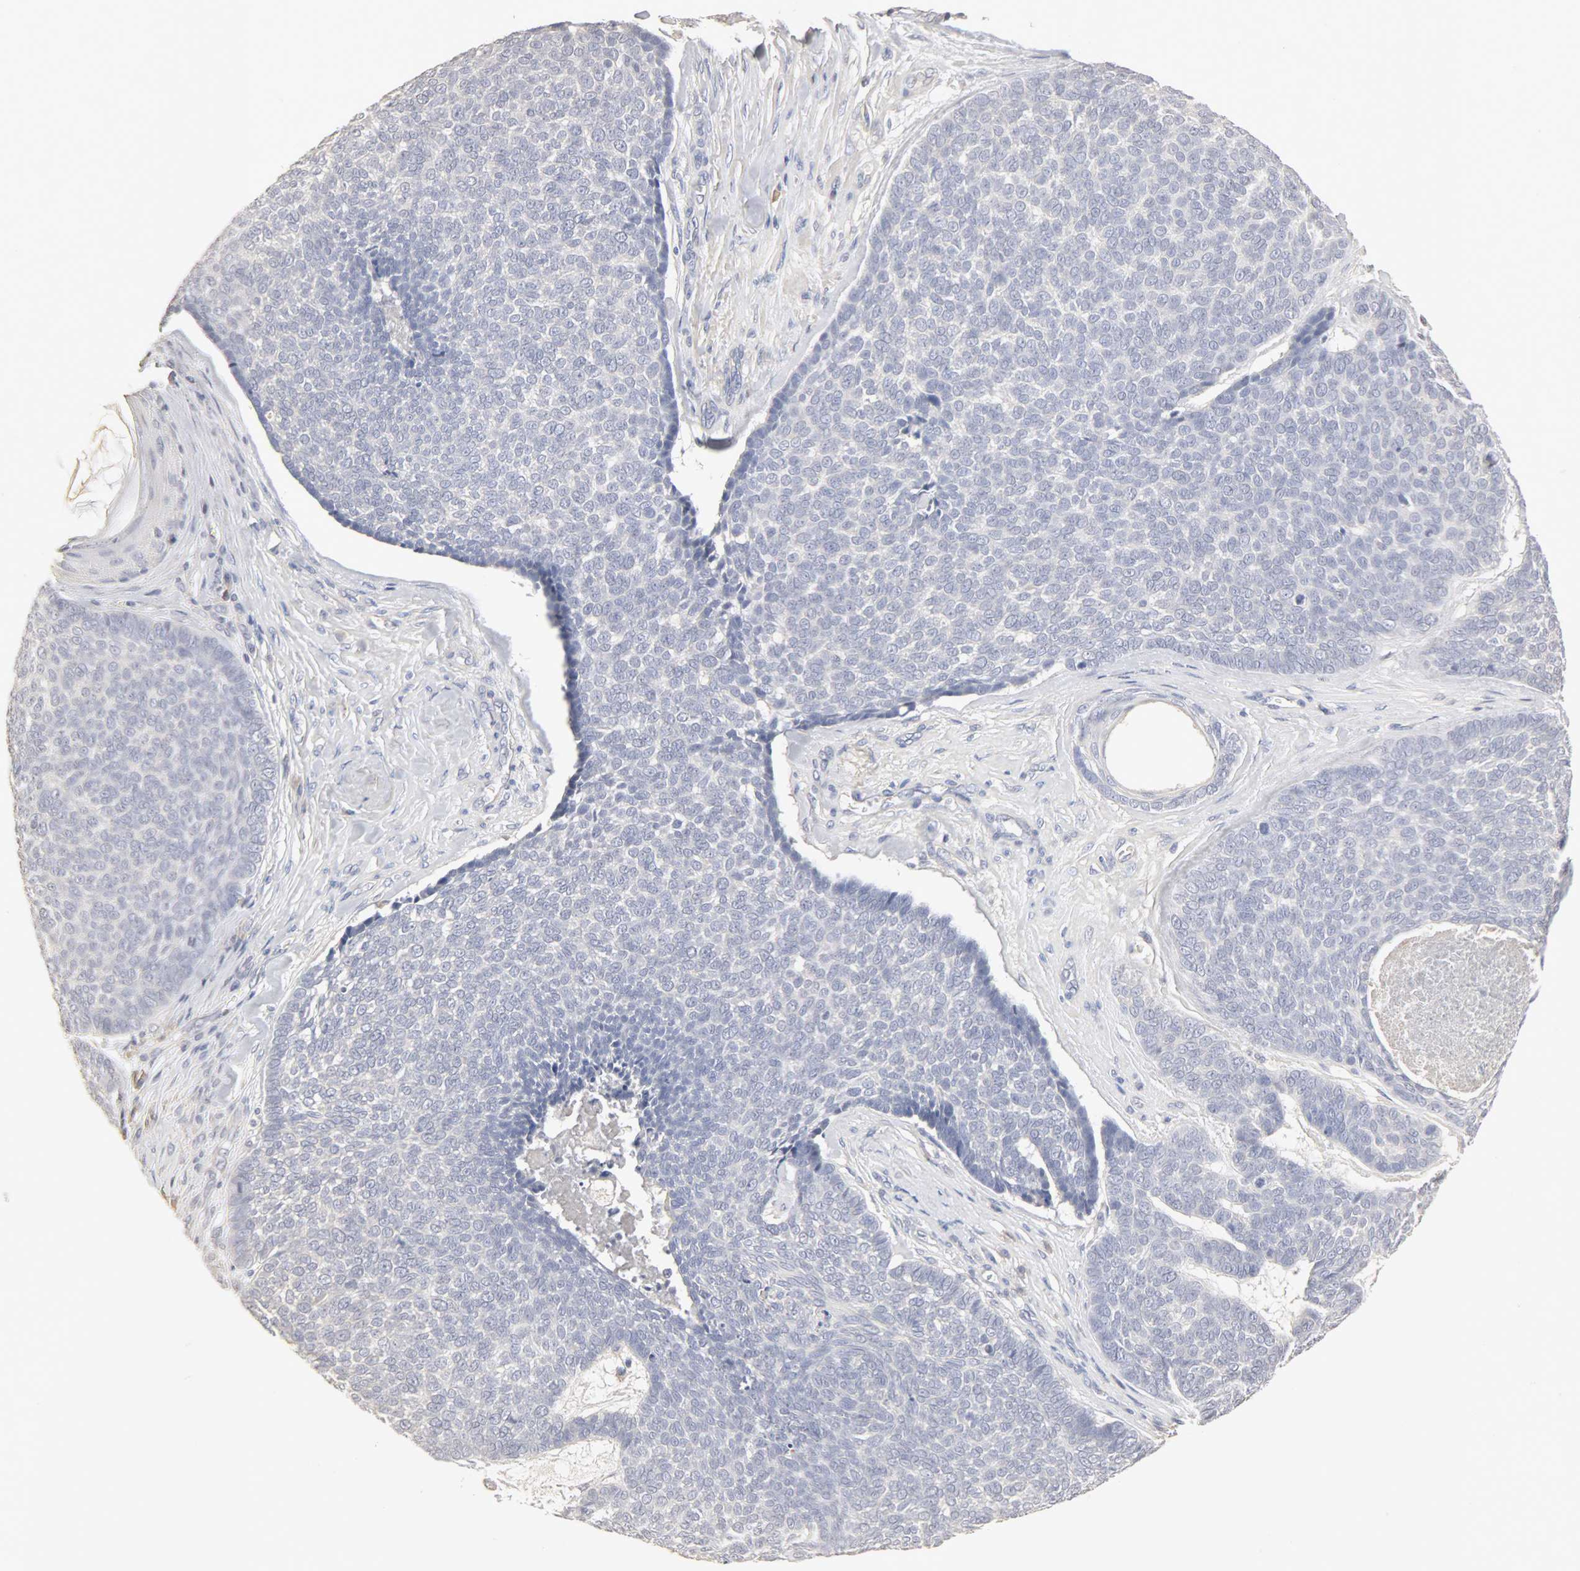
{"staining": {"intensity": "negative", "quantity": "none", "location": "none"}, "tissue": "skin cancer", "cell_type": "Tumor cells", "image_type": "cancer", "snomed": [{"axis": "morphology", "description": "Basal cell carcinoma"}, {"axis": "topography", "description": "Skin"}], "caption": "Skin cancer stained for a protein using immunohistochemistry displays no expression tumor cells.", "gene": "SLC10A2", "patient": {"sex": "male", "age": 84}}